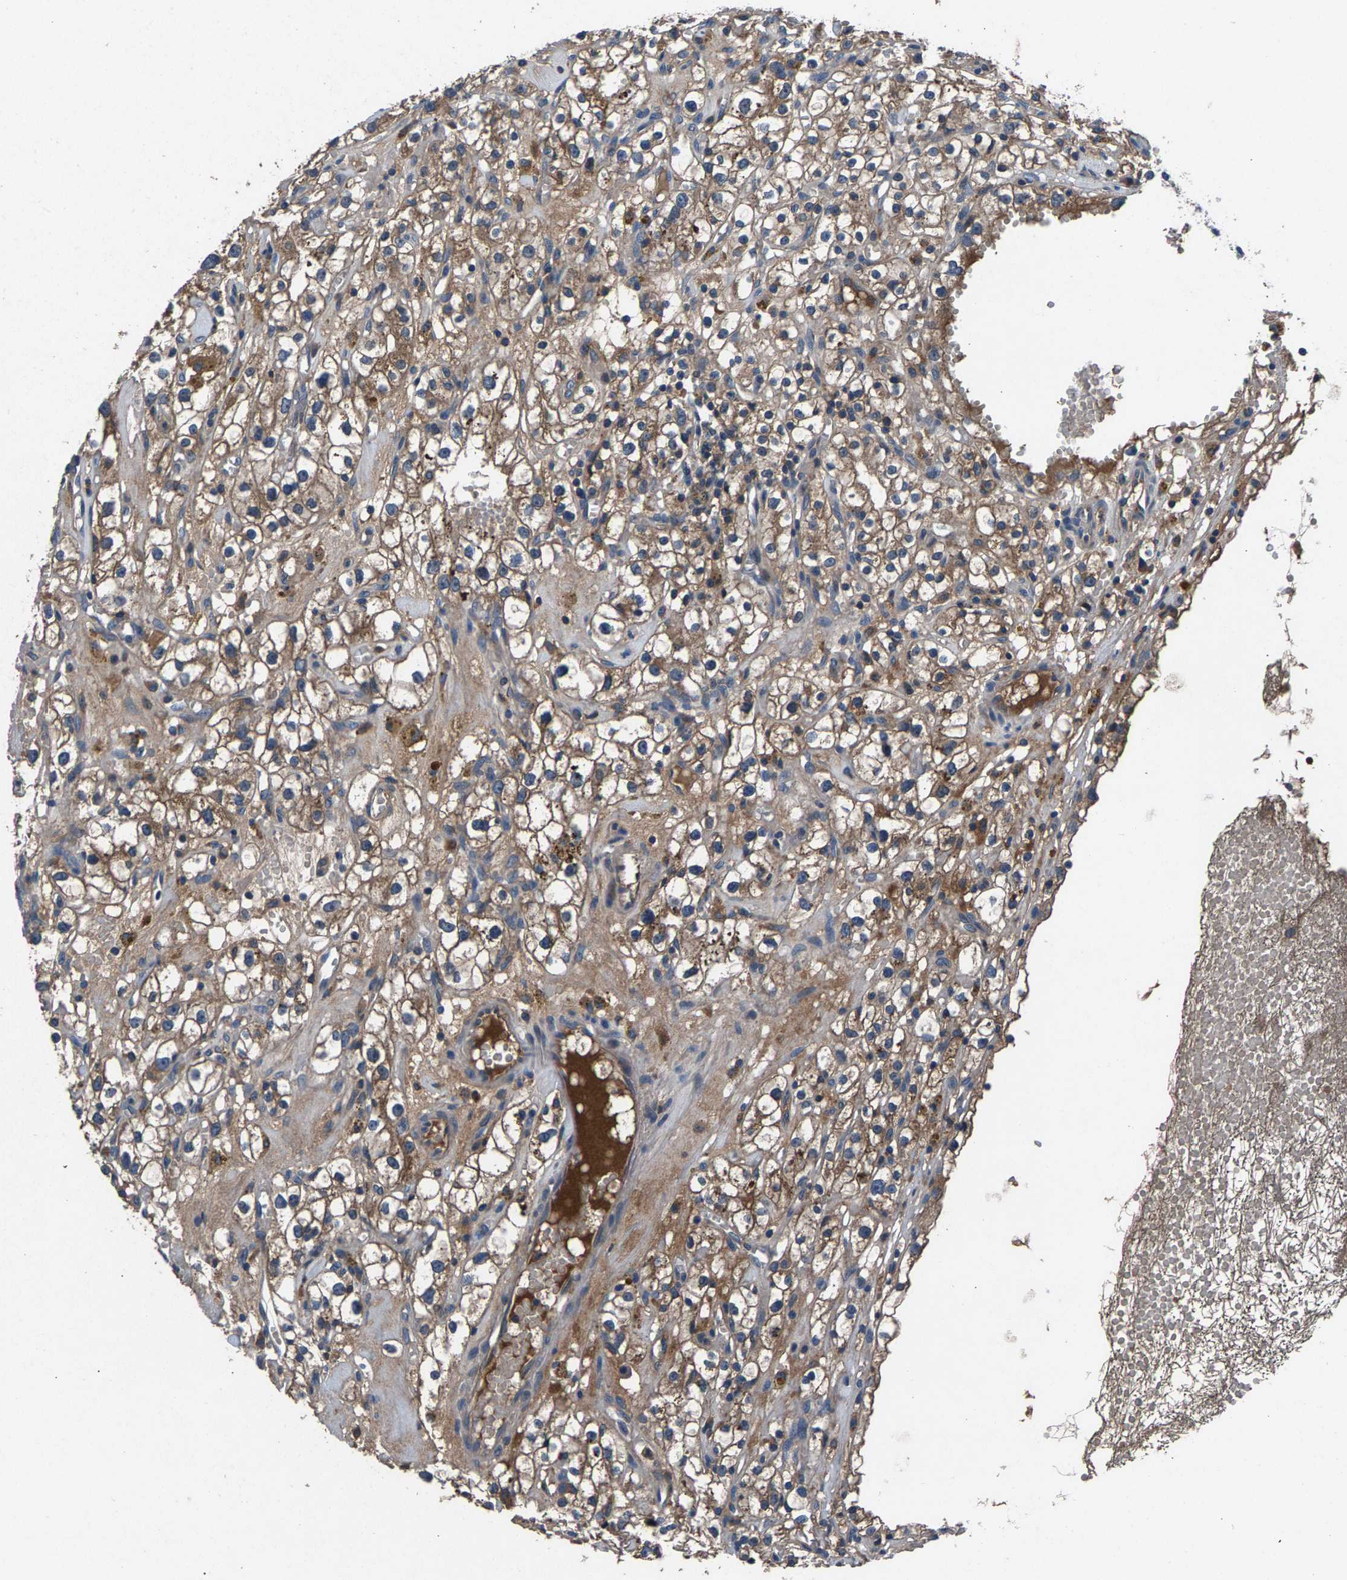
{"staining": {"intensity": "moderate", "quantity": ">75%", "location": "cytoplasmic/membranous"}, "tissue": "renal cancer", "cell_type": "Tumor cells", "image_type": "cancer", "snomed": [{"axis": "morphology", "description": "Adenocarcinoma, NOS"}, {"axis": "topography", "description": "Kidney"}], "caption": "Human renal cancer (adenocarcinoma) stained with a brown dye displays moderate cytoplasmic/membranous positive staining in about >75% of tumor cells.", "gene": "PRXL2C", "patient": {"sex": "male", "age": 56}}